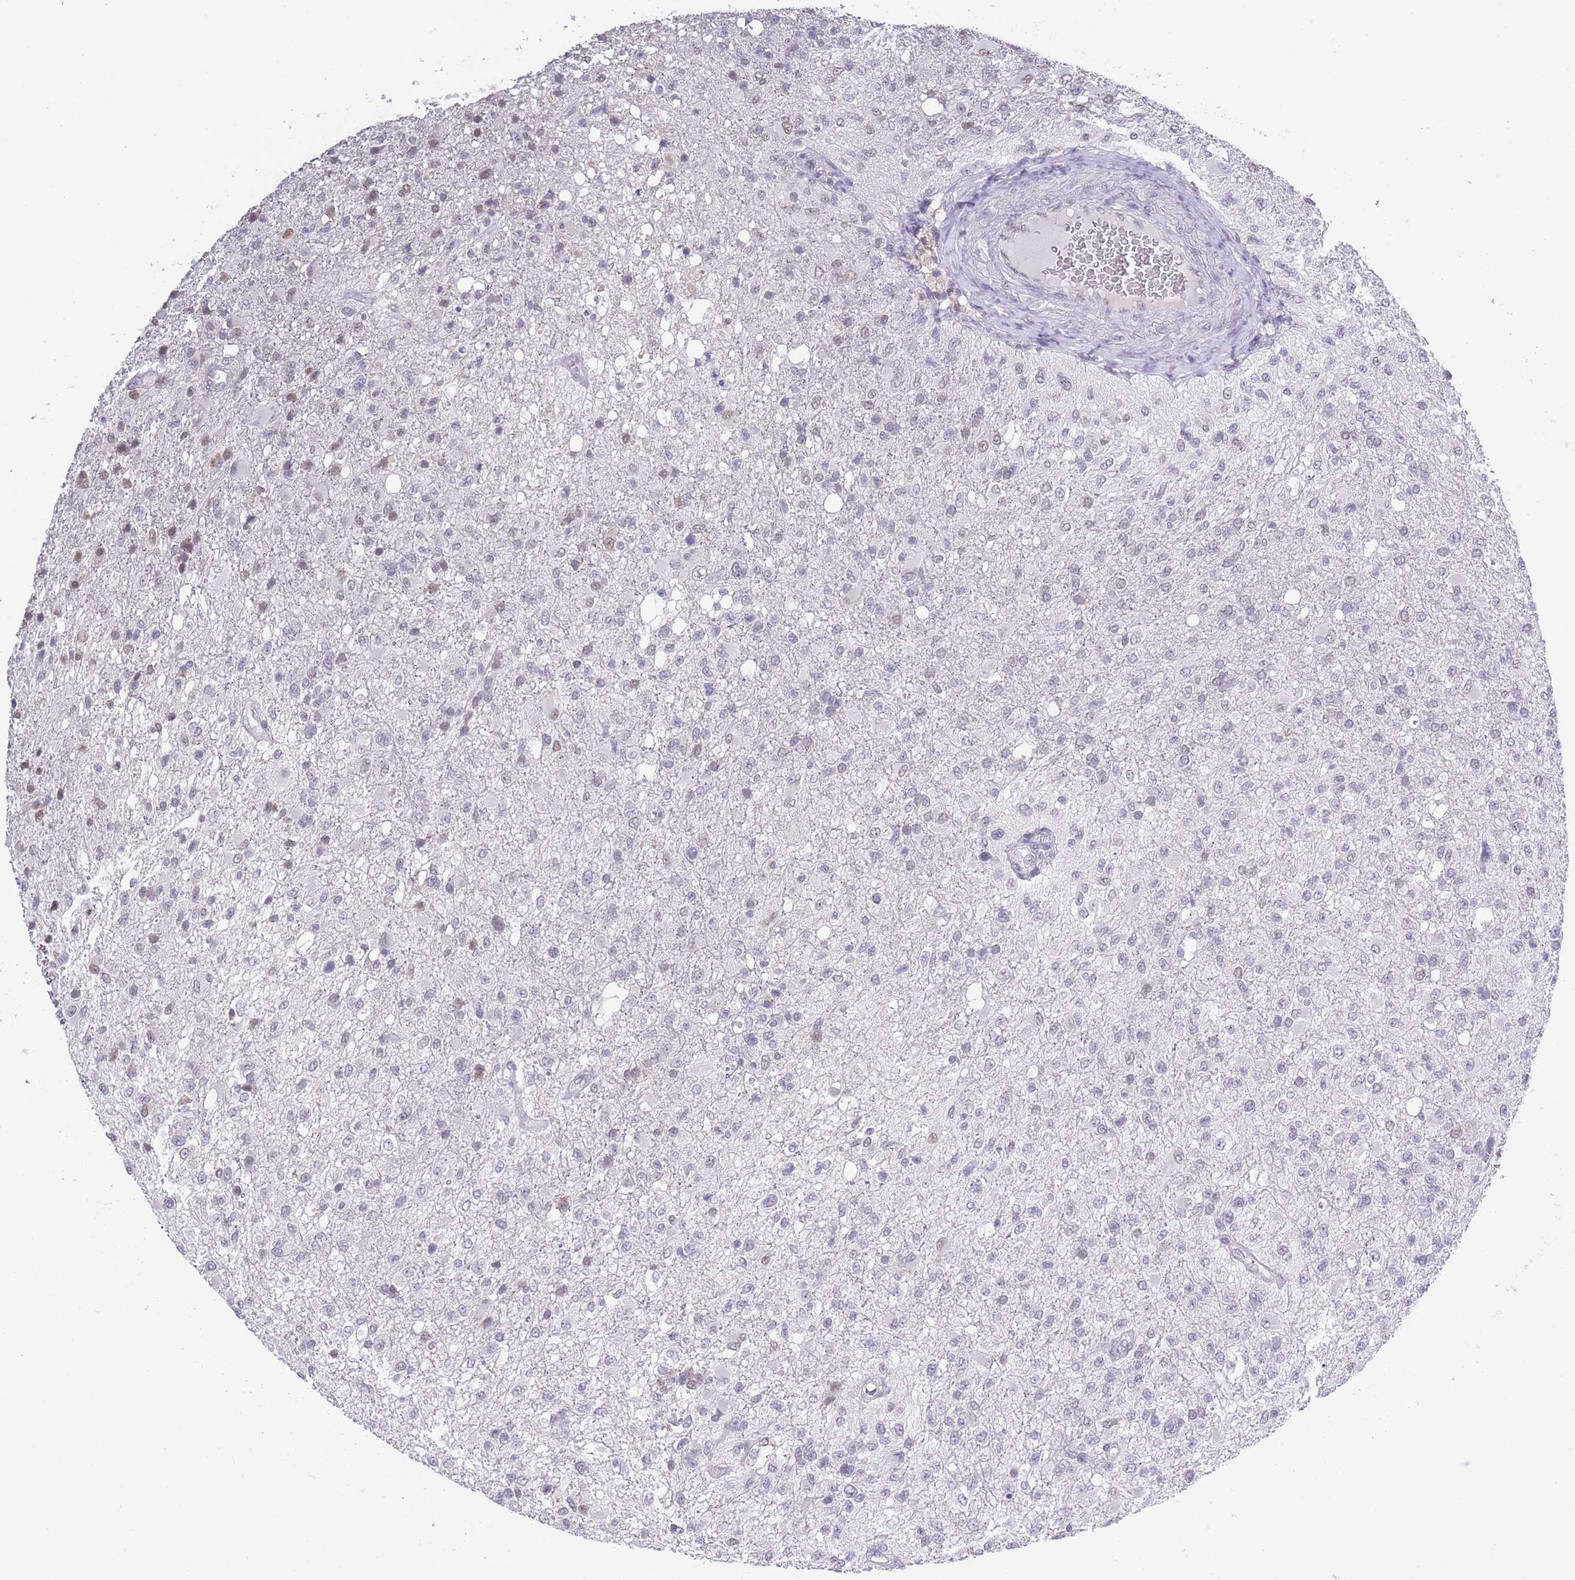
{"staining": {"intensity": "weak", "quantity": "<25%", "location": "nuclear"}, "tissue": "glioma", "cell_type": "Tumor cells", "image_type": "cancer", "snomed": [{"axis": "morphology", "description": "Glioma, malignant, High grade"}, {"axis": "topography", "description": "Brain"}], "caption": "Malignant high-grade glioma stained for a protein using IHC shows no staining tumor cells.", "gene": "SEPHS2", "patient": {"sex": "female", "age": 74}}